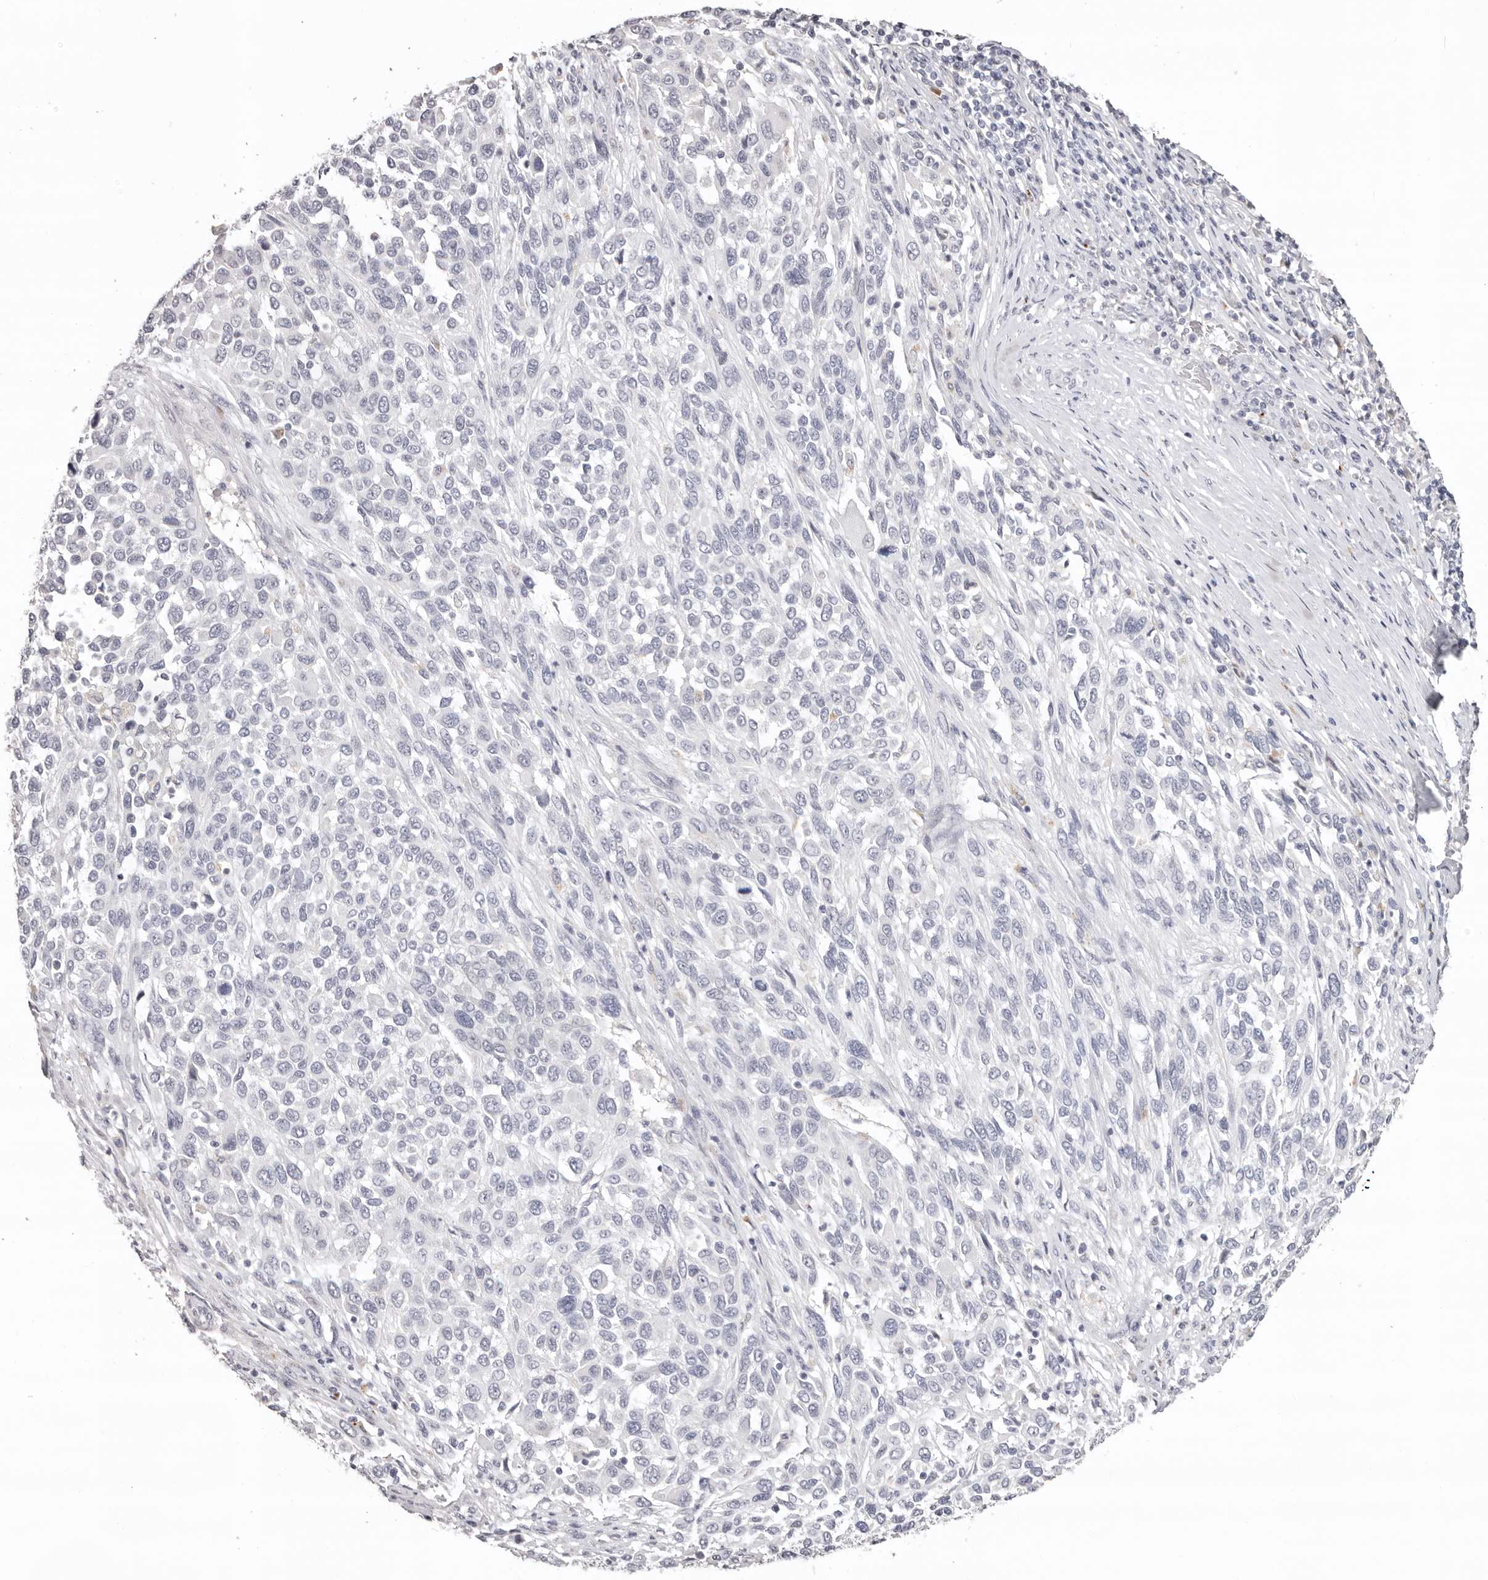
{"staining": {"intensity": "negative", "quantity": "none", "location": "none"}, "tissue": "melanoma", "cell_type": "Tumor cells", "image_type": "cancer", "snomed": [{"axis": "morphology", "description": "Malignant melanoma, Metastatic site"}, {"axis": "topography", "description": "Lymph node"}], "caption": "This is an immunohistochemistry histopathology image of human melanoma. There is no expression in tumor cells.", "gene": "PCDHB6", "patient": {"sex": "male", "age": 61}}